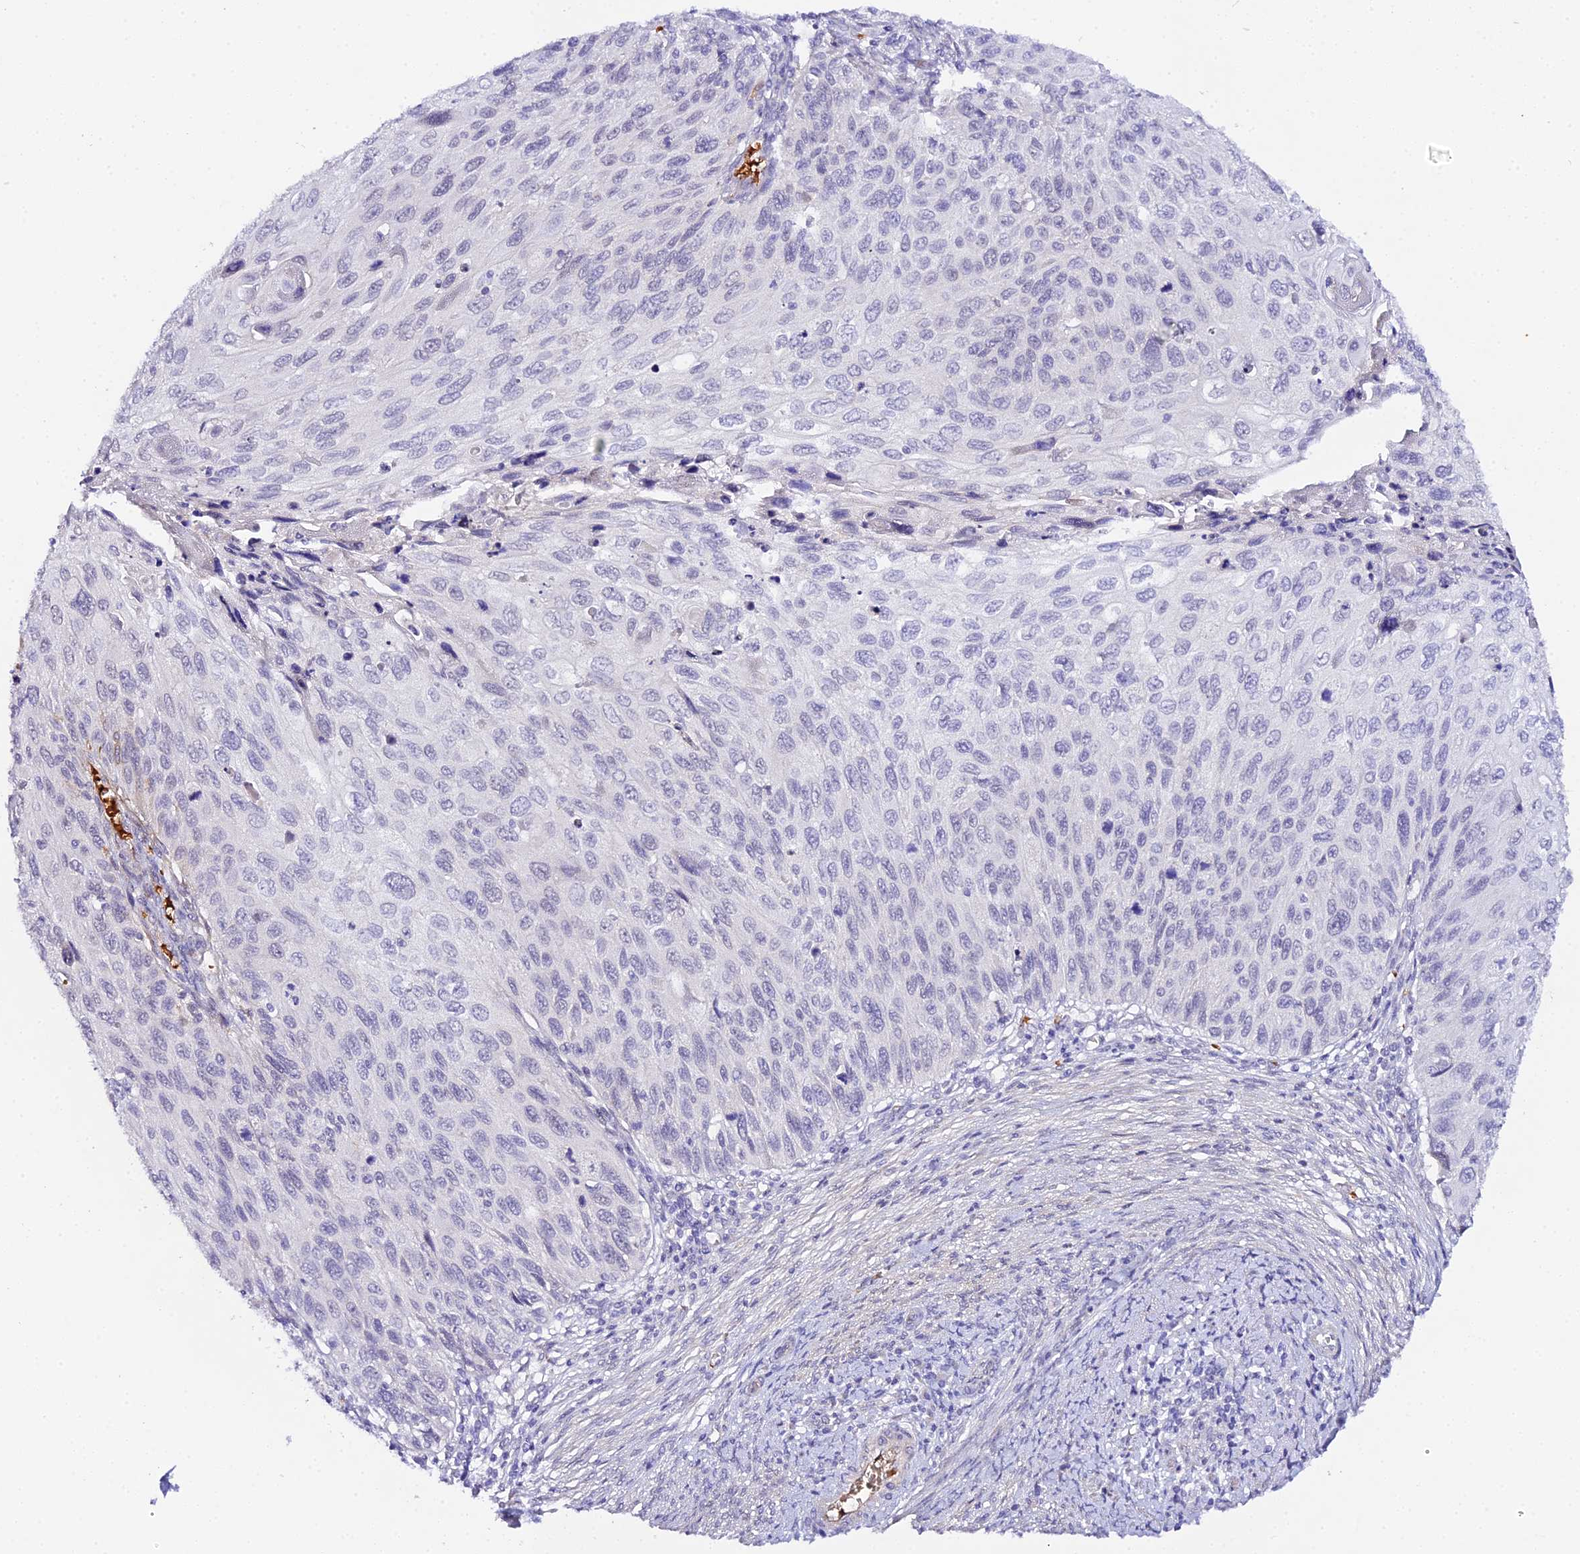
{"staining": {"intensity": "negative", "quantity": "none", "location": "none"}, "tissue": "cervical cancer", "cell_type": "Tumor cells", "image_type": "cancer", "snomed": [{"axis": "morphology", "description": "Squamous cell carcinoma, NOS"}, {"axis": "topography", "description": "Cervix"}], "caption": "This is a image of IHC staining of squamous cell carcinoma (cervical), which shows no staining in tumor cells.", "gene": "CFAP45", "patient": {"sex": "female", "age": 70}}